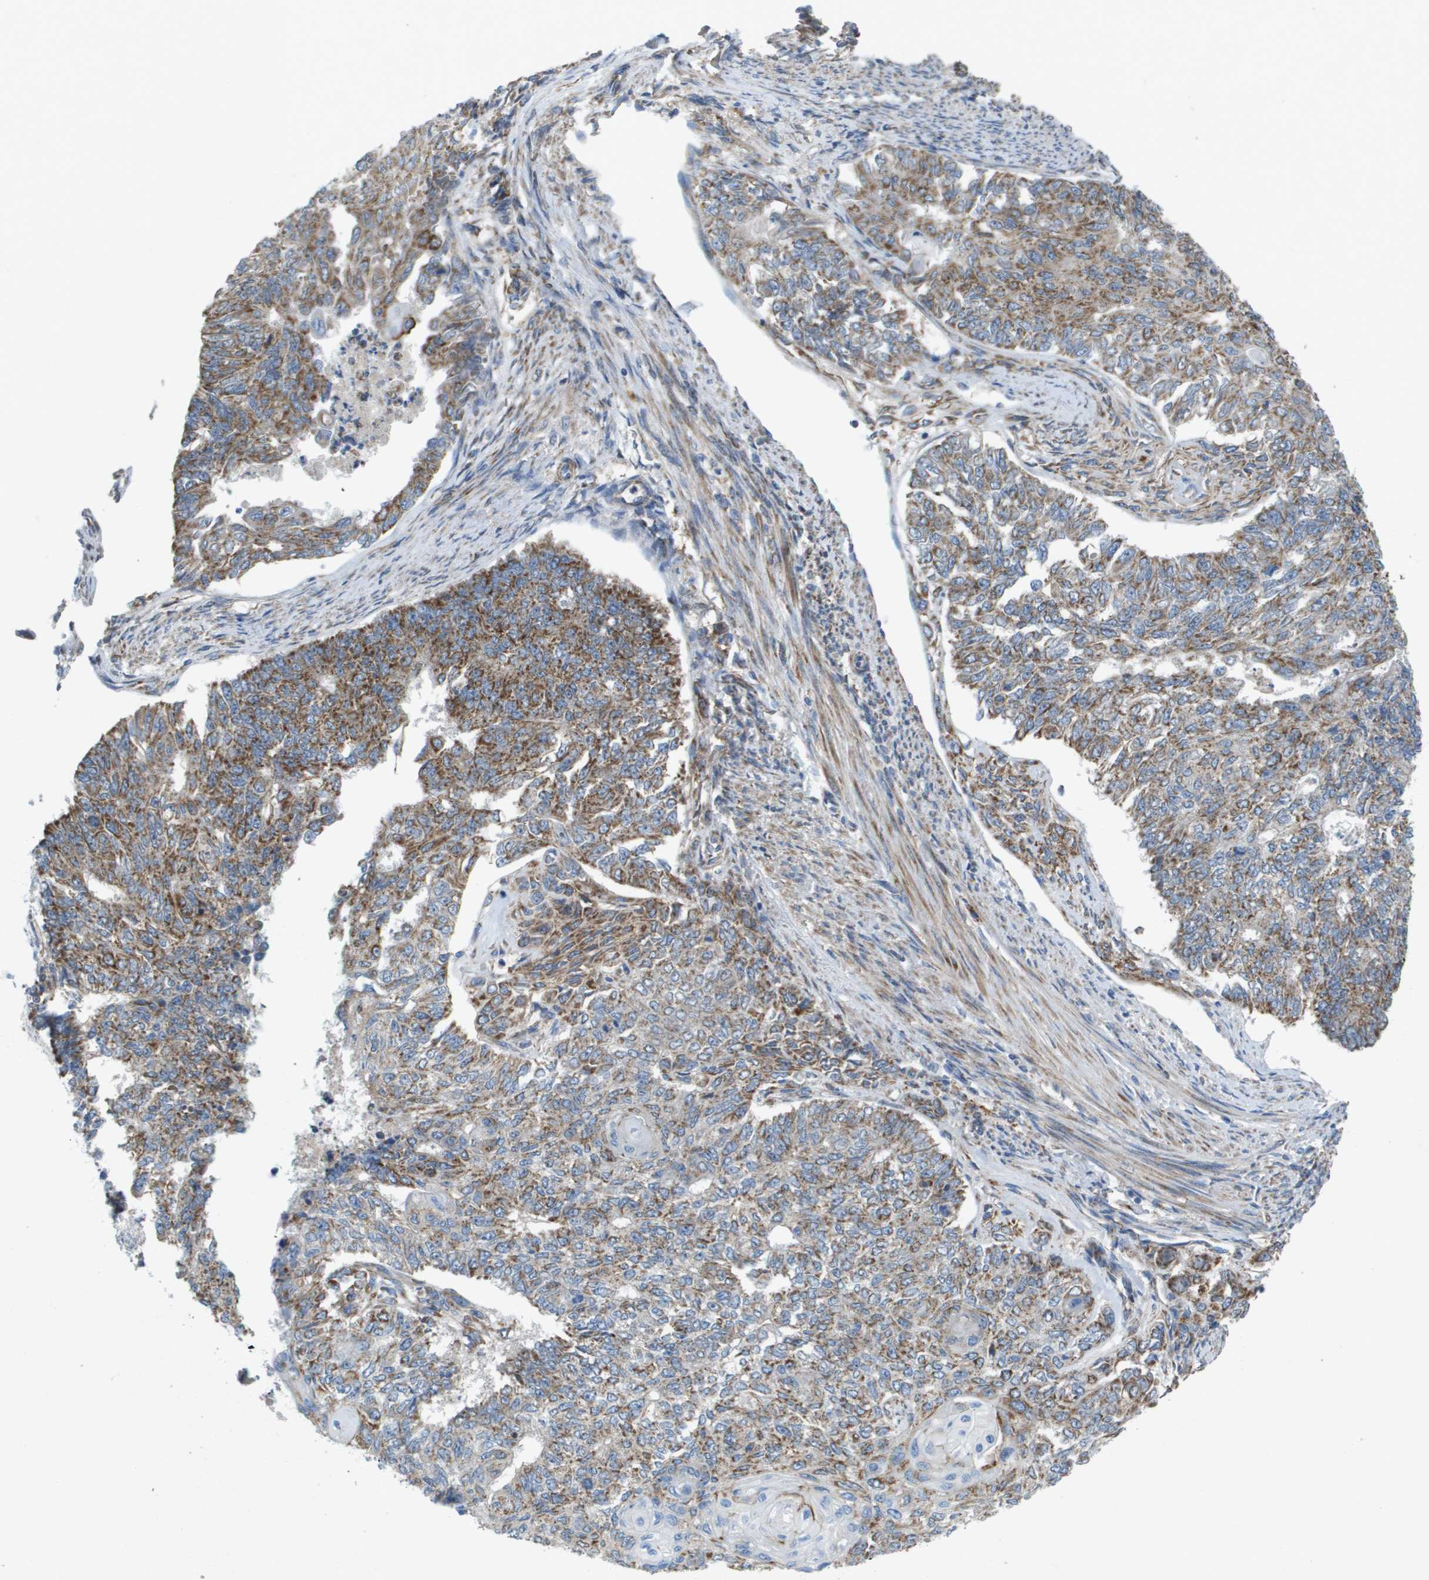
{"staining": {"intensity": "moderate", "quantity": ">75%", "location": "cytoplasmic/membranous"}, "tissue": "endometrial cancer", "cell_type": "Tumor cells", "image_type": "cancer", "snomed": [{"axis": "morphology", "description": "Adenocarcinoma, NOS"}, {"axis": "topography", "description": "Endometrium"}], "caption": "IHC (DAB (3,3'-diaminobenzidine)) staining of endometrial cancer (adenocarcinoma) reveals moderate cytoplasmic/membranous protein expression in approximately >75% of tumor cells.", "gene": "B3GNT5", "patient": {"sex": "female", "age": 32}}